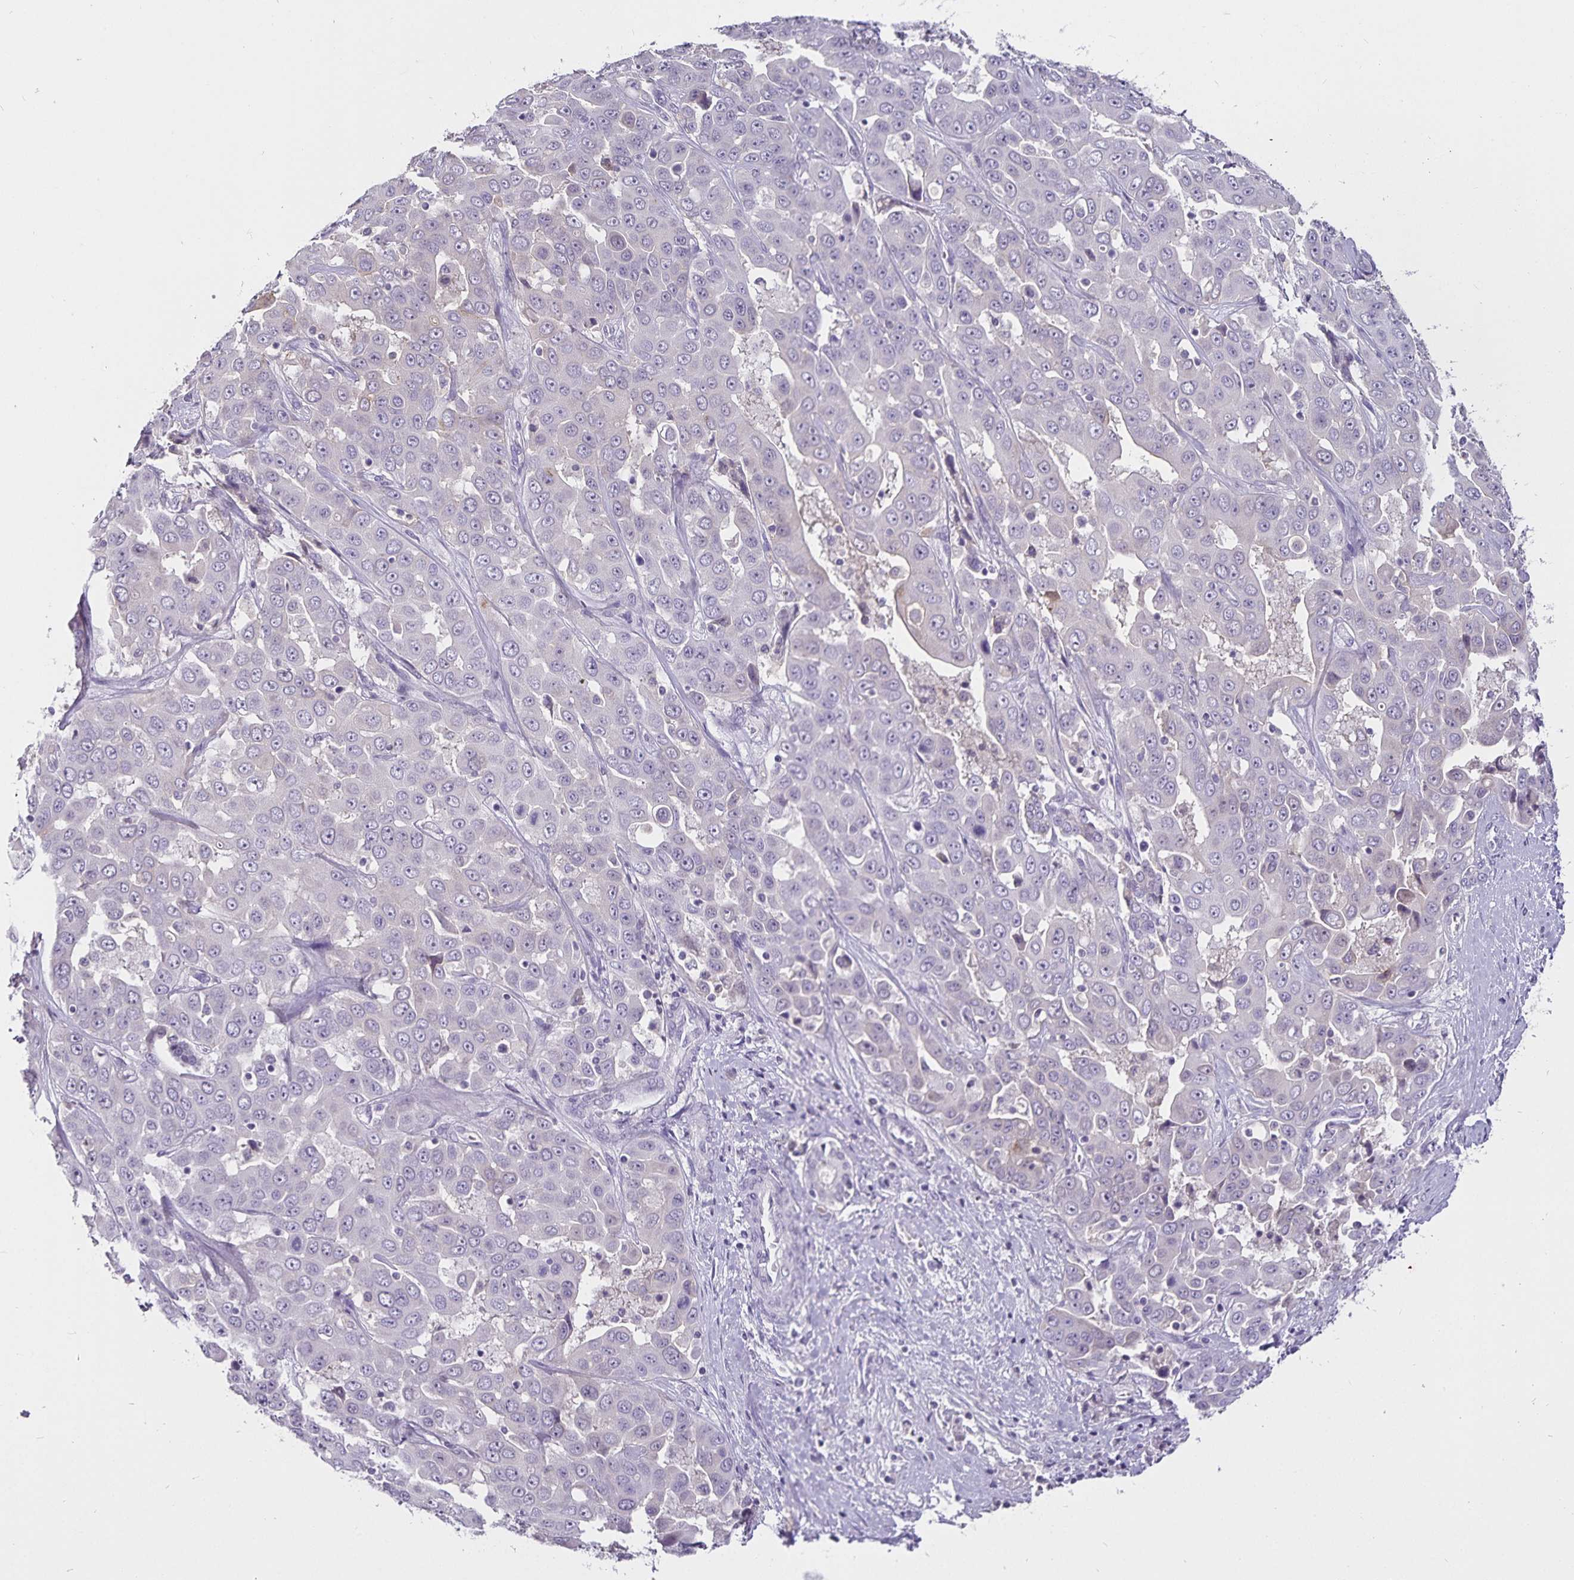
{"staining": {"intensity": "negative", "quantity": "none", "location": "none"}, "tissue": "liver cancer", "cell_type": "Tumor cells", "image_type": "cancer", "snomed": [{"axis": "morphology", "description": "Cholangiocarcinoma"}, {"axis": "topography", "description": "Liver"}], "caption": "Tumor cells show no significant protein expression in liver cholangiocarcinoma.", "gene": "CA12", "patient": {"sex": "female", "age": 52}}